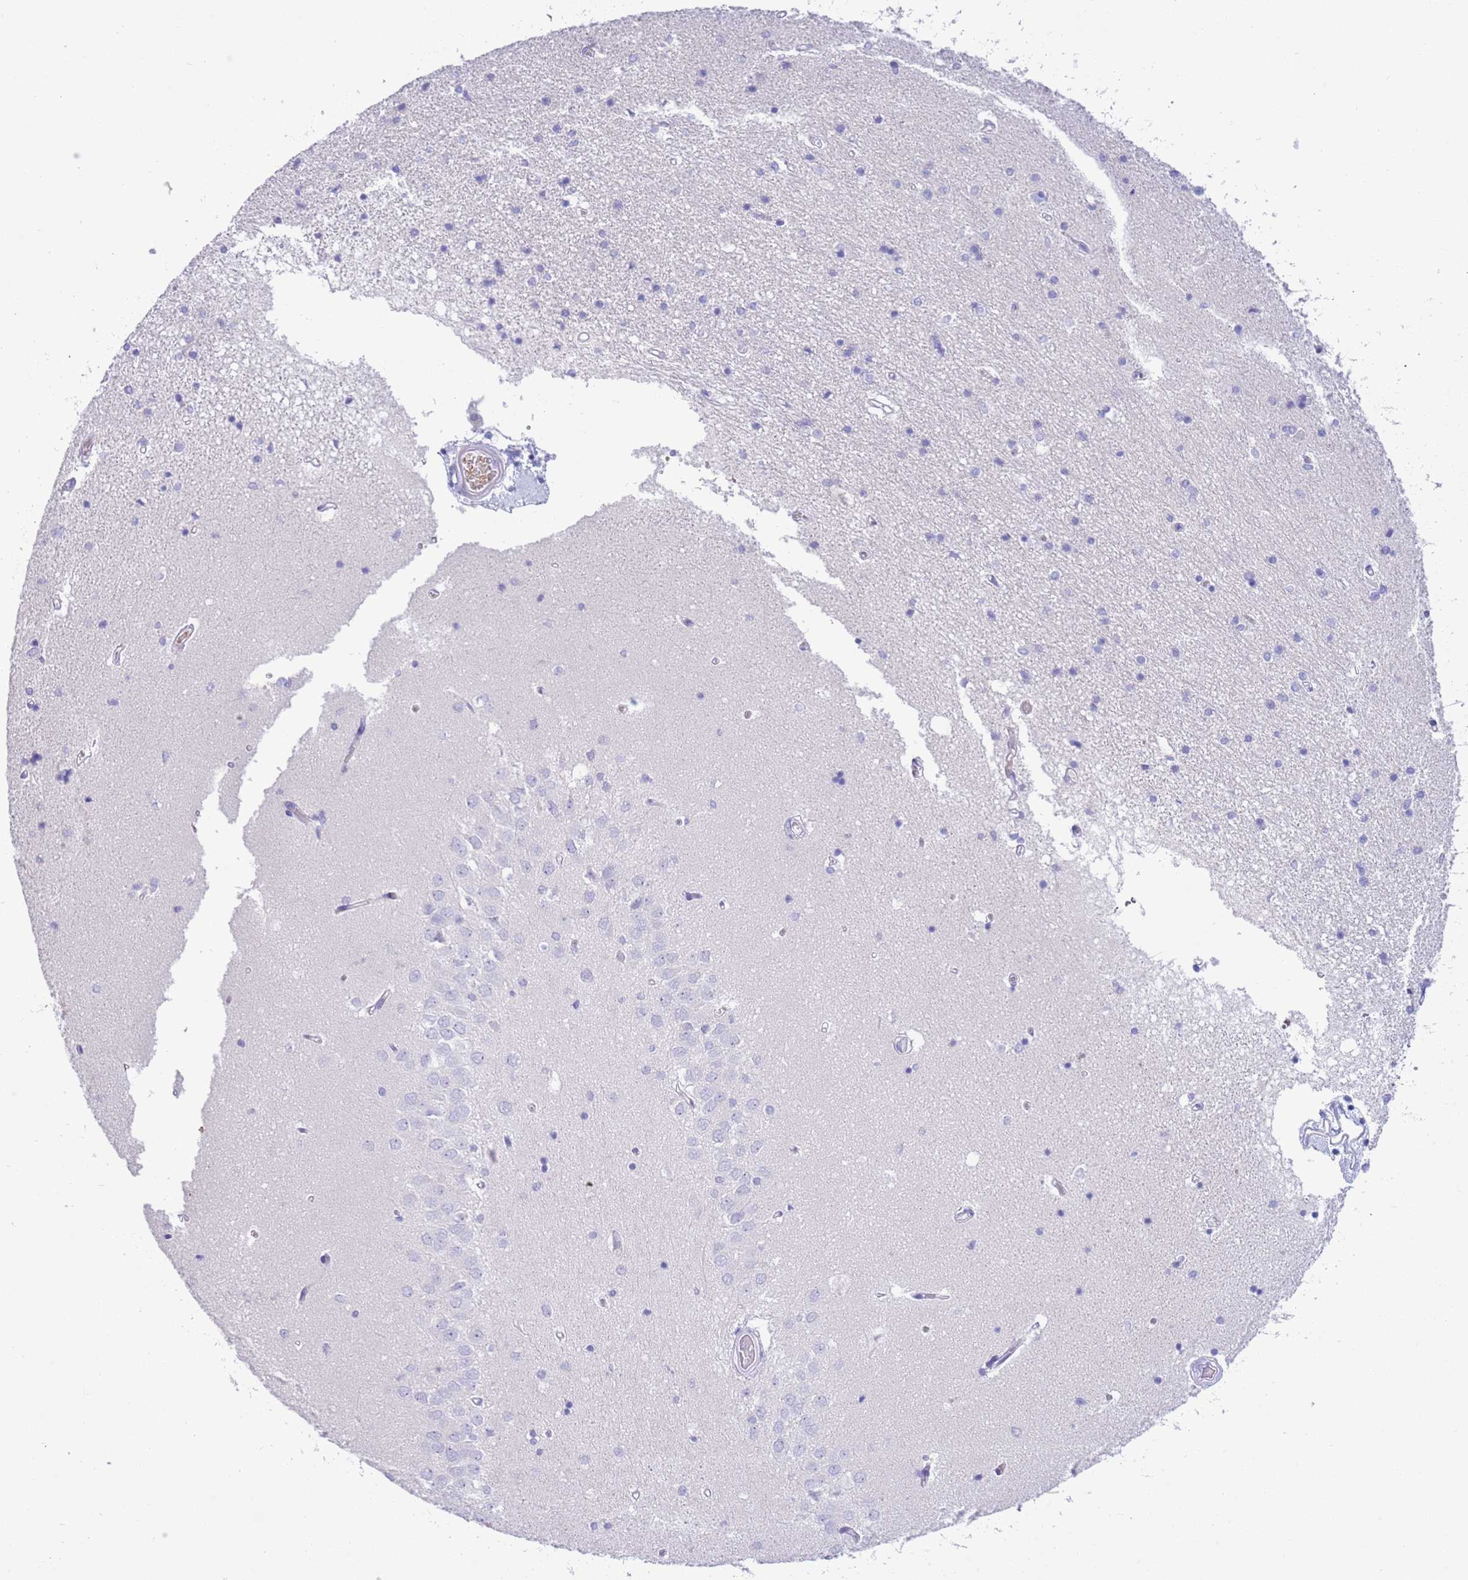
{"staining": {"intensity": "negative", "quantity": "none", "location": "none"}, "tissue": "hippocampus", "cell_type": "Glial cells", "image_type": "normal", "snomed": [{"axis": "morphology", "description": "Normal tissue, NOS"}, {"axis": "topography", "description": "Hippocampus"}], "caption": "This image is of benign hippocampus stained with immunohistochemistry (IHC) to label a protein in brown with the nuclei are counter-stained blue. There is no staining in glial cells.", "gene": "ACR", "patient": {"sex": "male", "age": 45}}